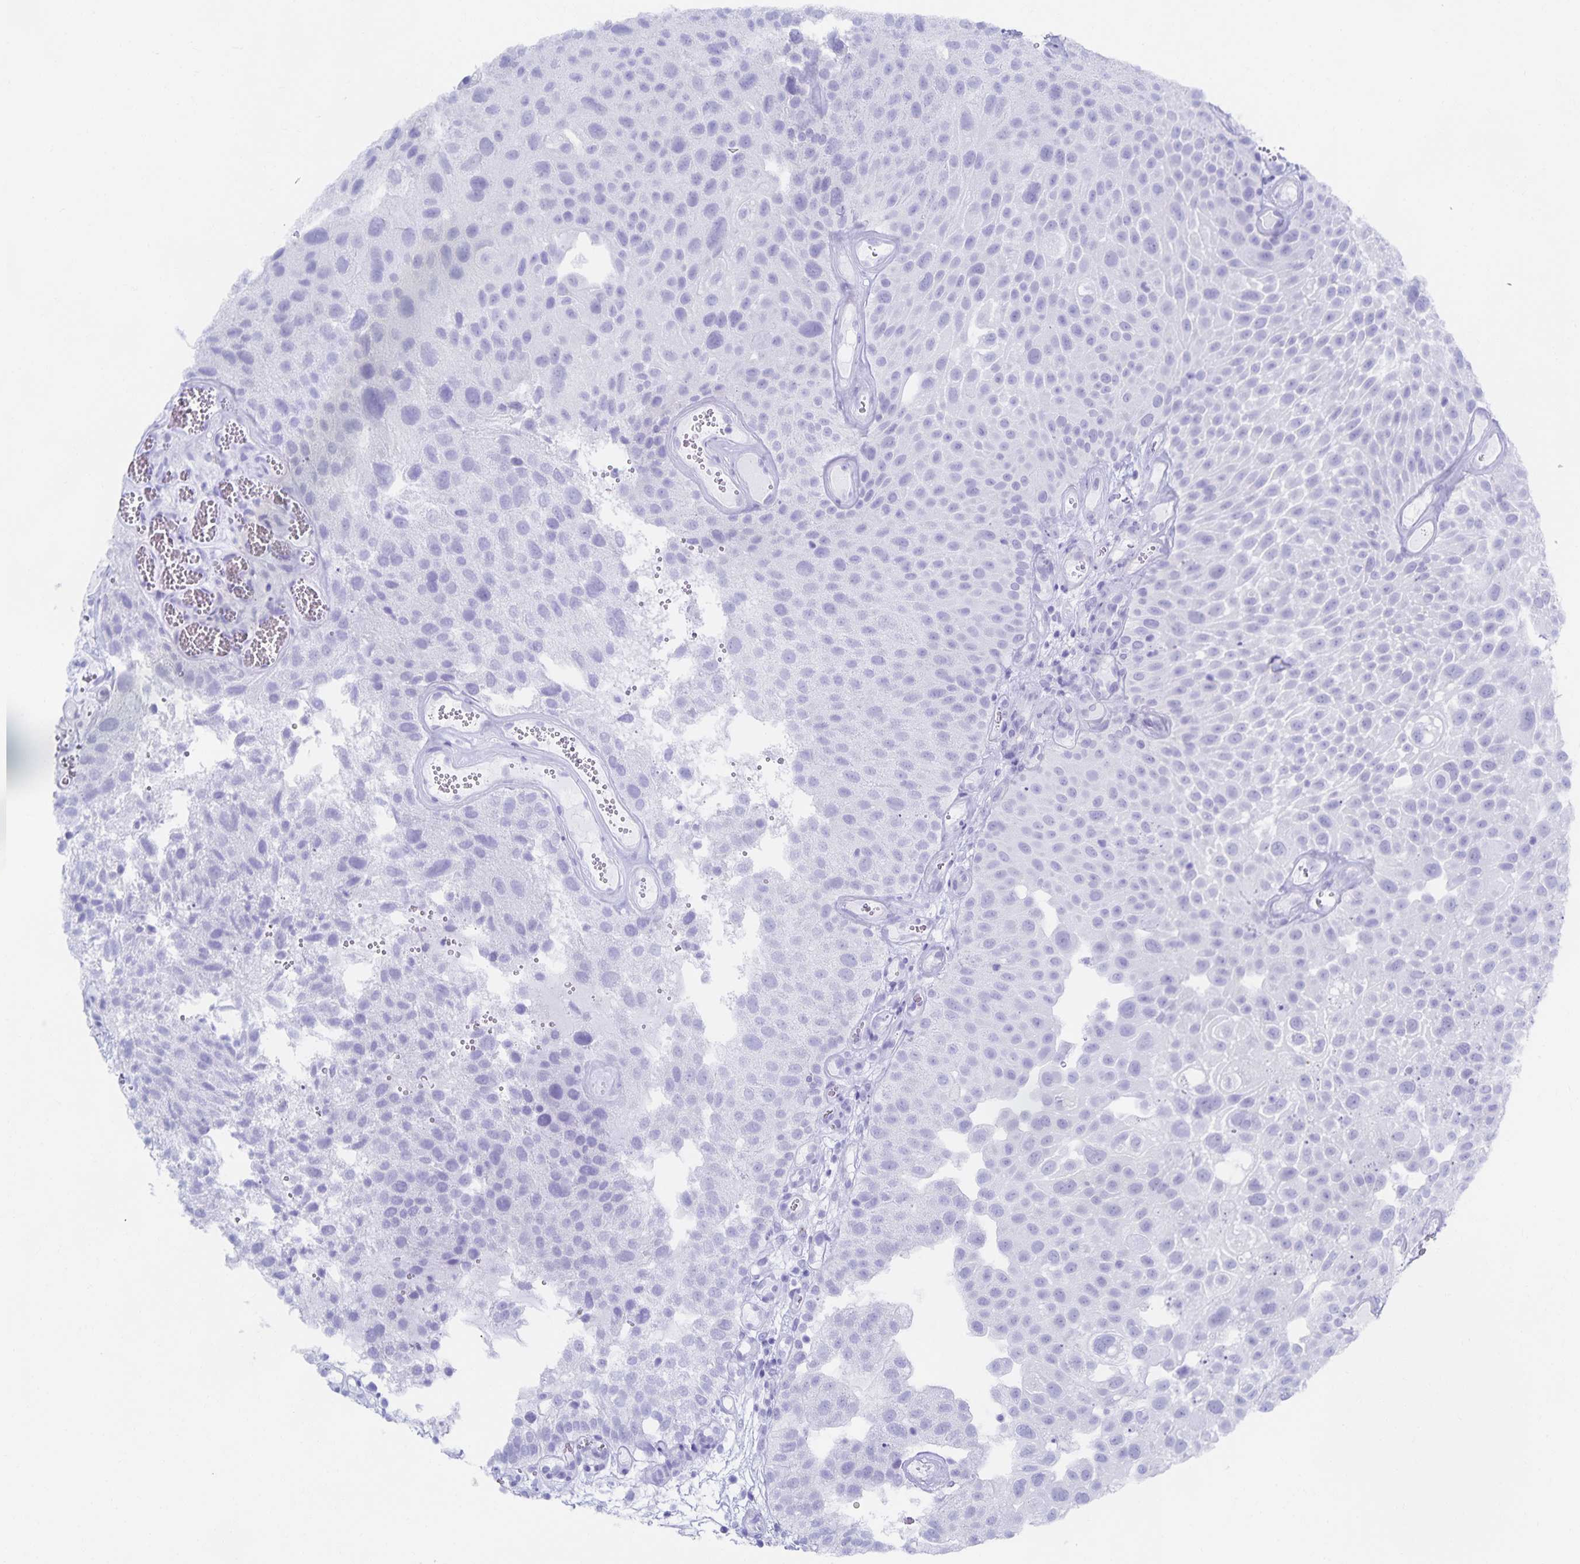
{"staining": {"intensity": "negative", "quantity": "none", "location": "none"}, "tissue": "urothelial cancer", "cell_type": "Tumor cells", "image_type": "cancer", "snomed": [{"axis": "morphology", "description": "Urothelial carcinoma, Low grade"}, {"axis": "topography", "description": "Urinary bladder"}], "caption": "Tumor cells show no significant expression in urothelial cancer.", "gene": "SNTN", "patient": {"sex": "male", "age": 72}}